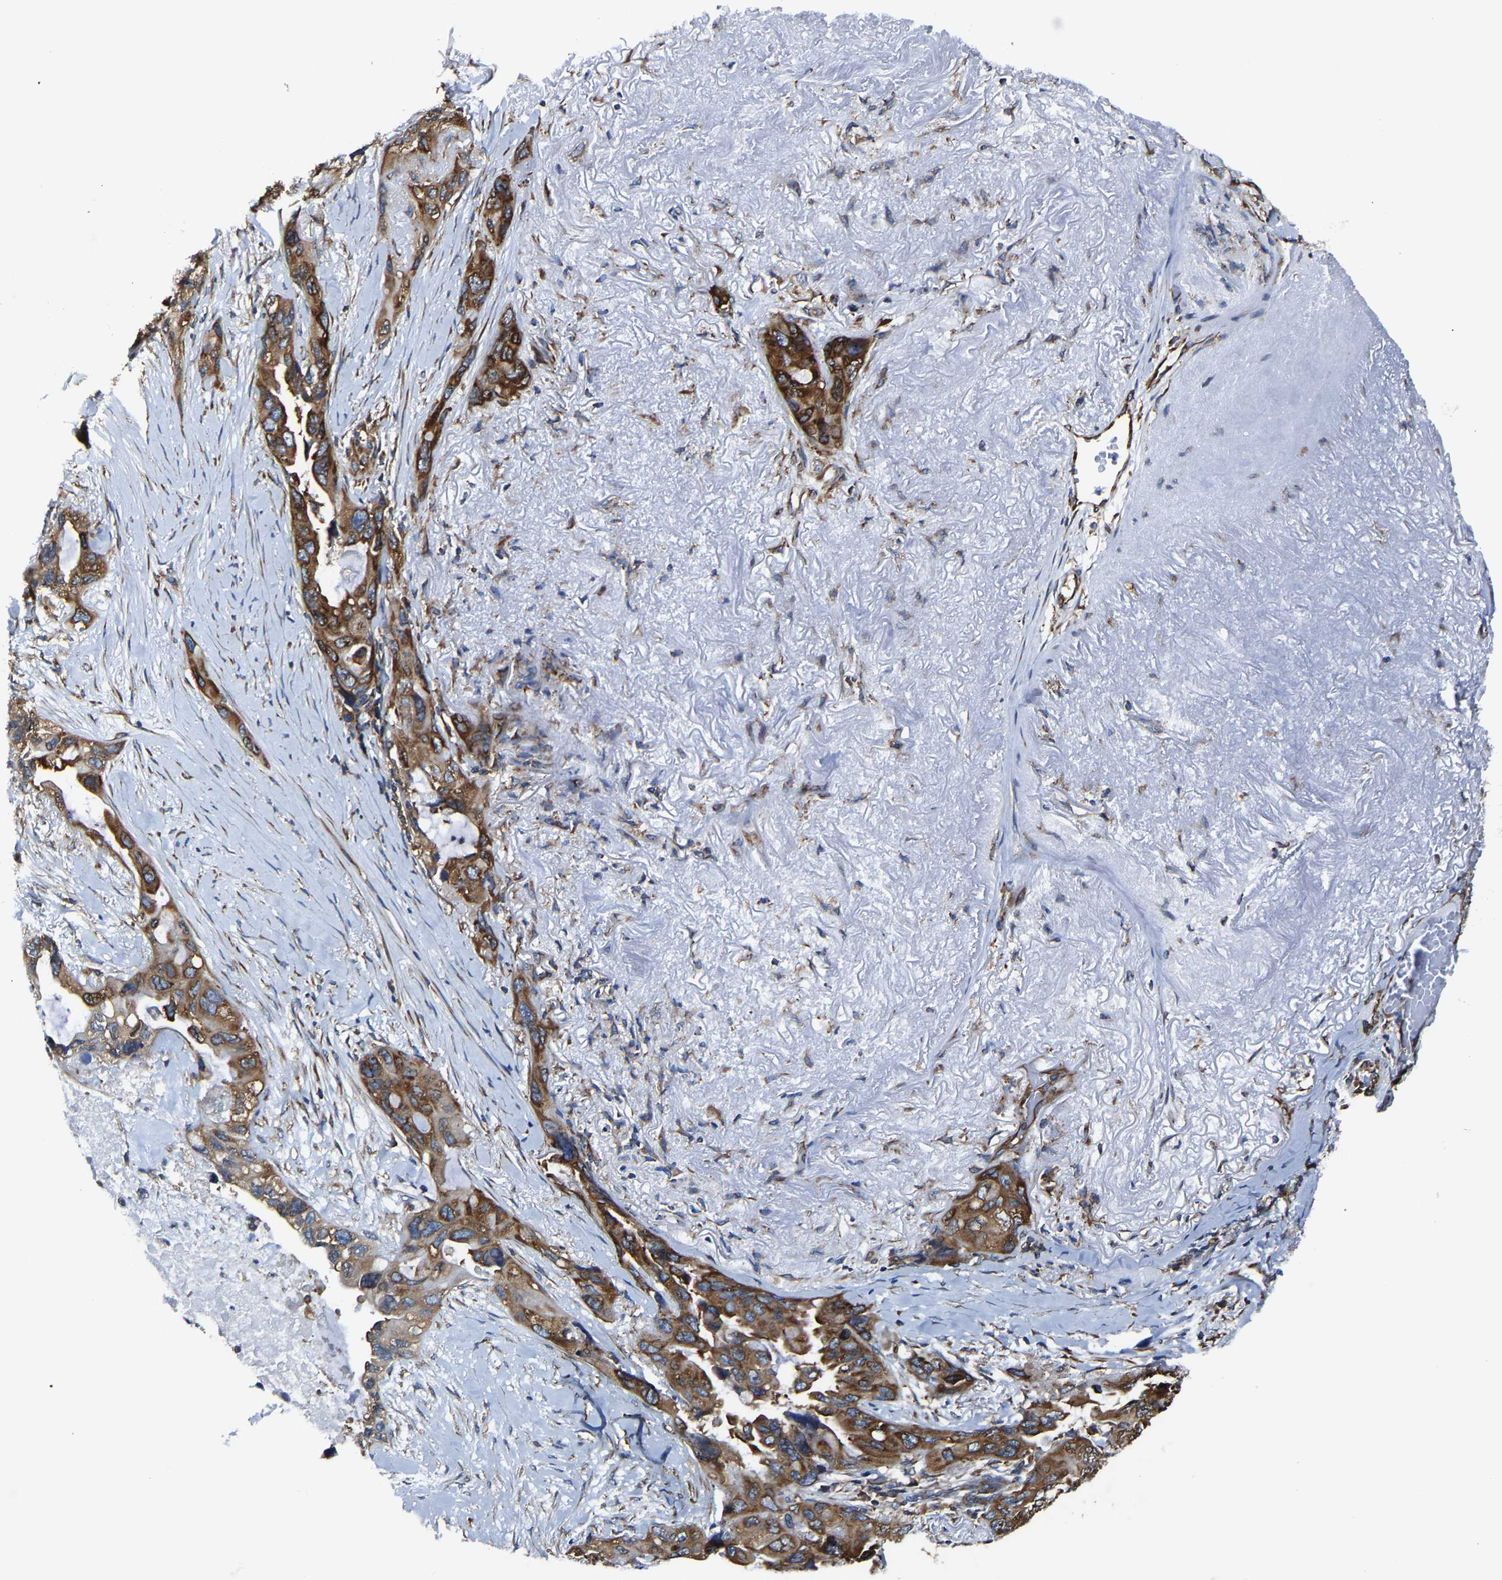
{"staining": {"intensity": "strong", "quantity": ">75%", "location": "cytoplasmic/membranous"}, "tissue": "lung cancer", "cell_type": "Tumor cells", "image_type": "cancer", "snomed": [{"axis": "morphology", "description": "Squamous cell carcinoma, NOS"}, {"axis": "topography", "description": "Lung"}], "caption": "DAB immunohistochemical staining of lung cancer demonstrates strong cytoplasmic/membranous protein staining in about >75% of tumor cells.", "gene": "G3BP2", "patient": {"sex": "female", "age": 73}}